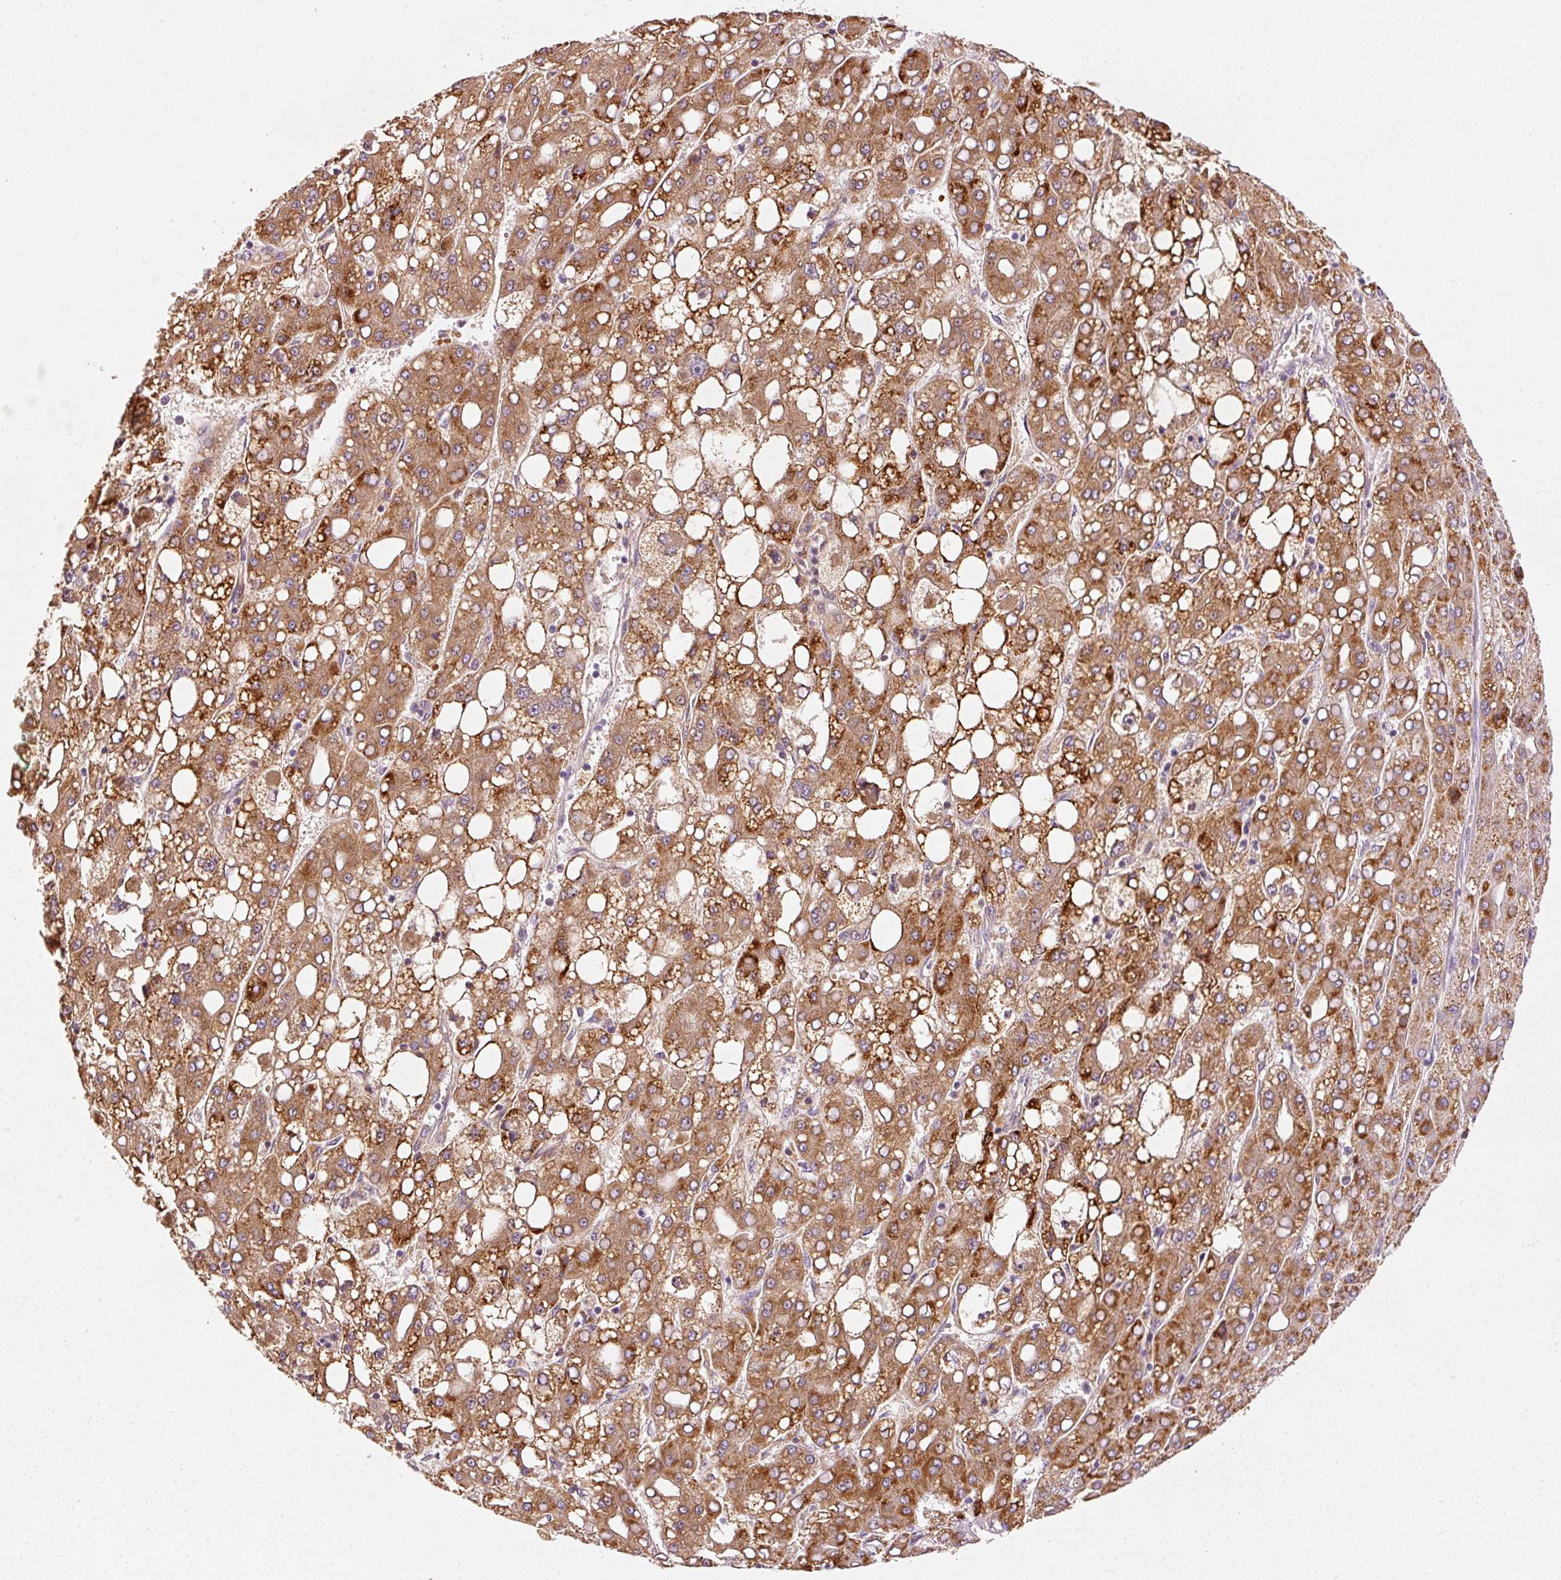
{"staining": {"intensity": "strong", "quantity": ">75%", "location": "cytoplasmic/membranous"}, "tissue": "liver cancer", "cell_type": "Tumor cells", "image_type": "cancer", "snomed": [{"axis": "morphology", "description": "Carcinoma, Hepatocellular, NOS"}, {"axis": "topography", "description": "Liver"}], "caption": "Immunohistochemistry (IHC) of liver hepatocellular carcinoma exhibits high levels of strong cytoplasmic/membranous positivity in approximately >75% of tumor cells.", "gene": "KLHL21", "patient": {"sex": "male", "age": 65}}